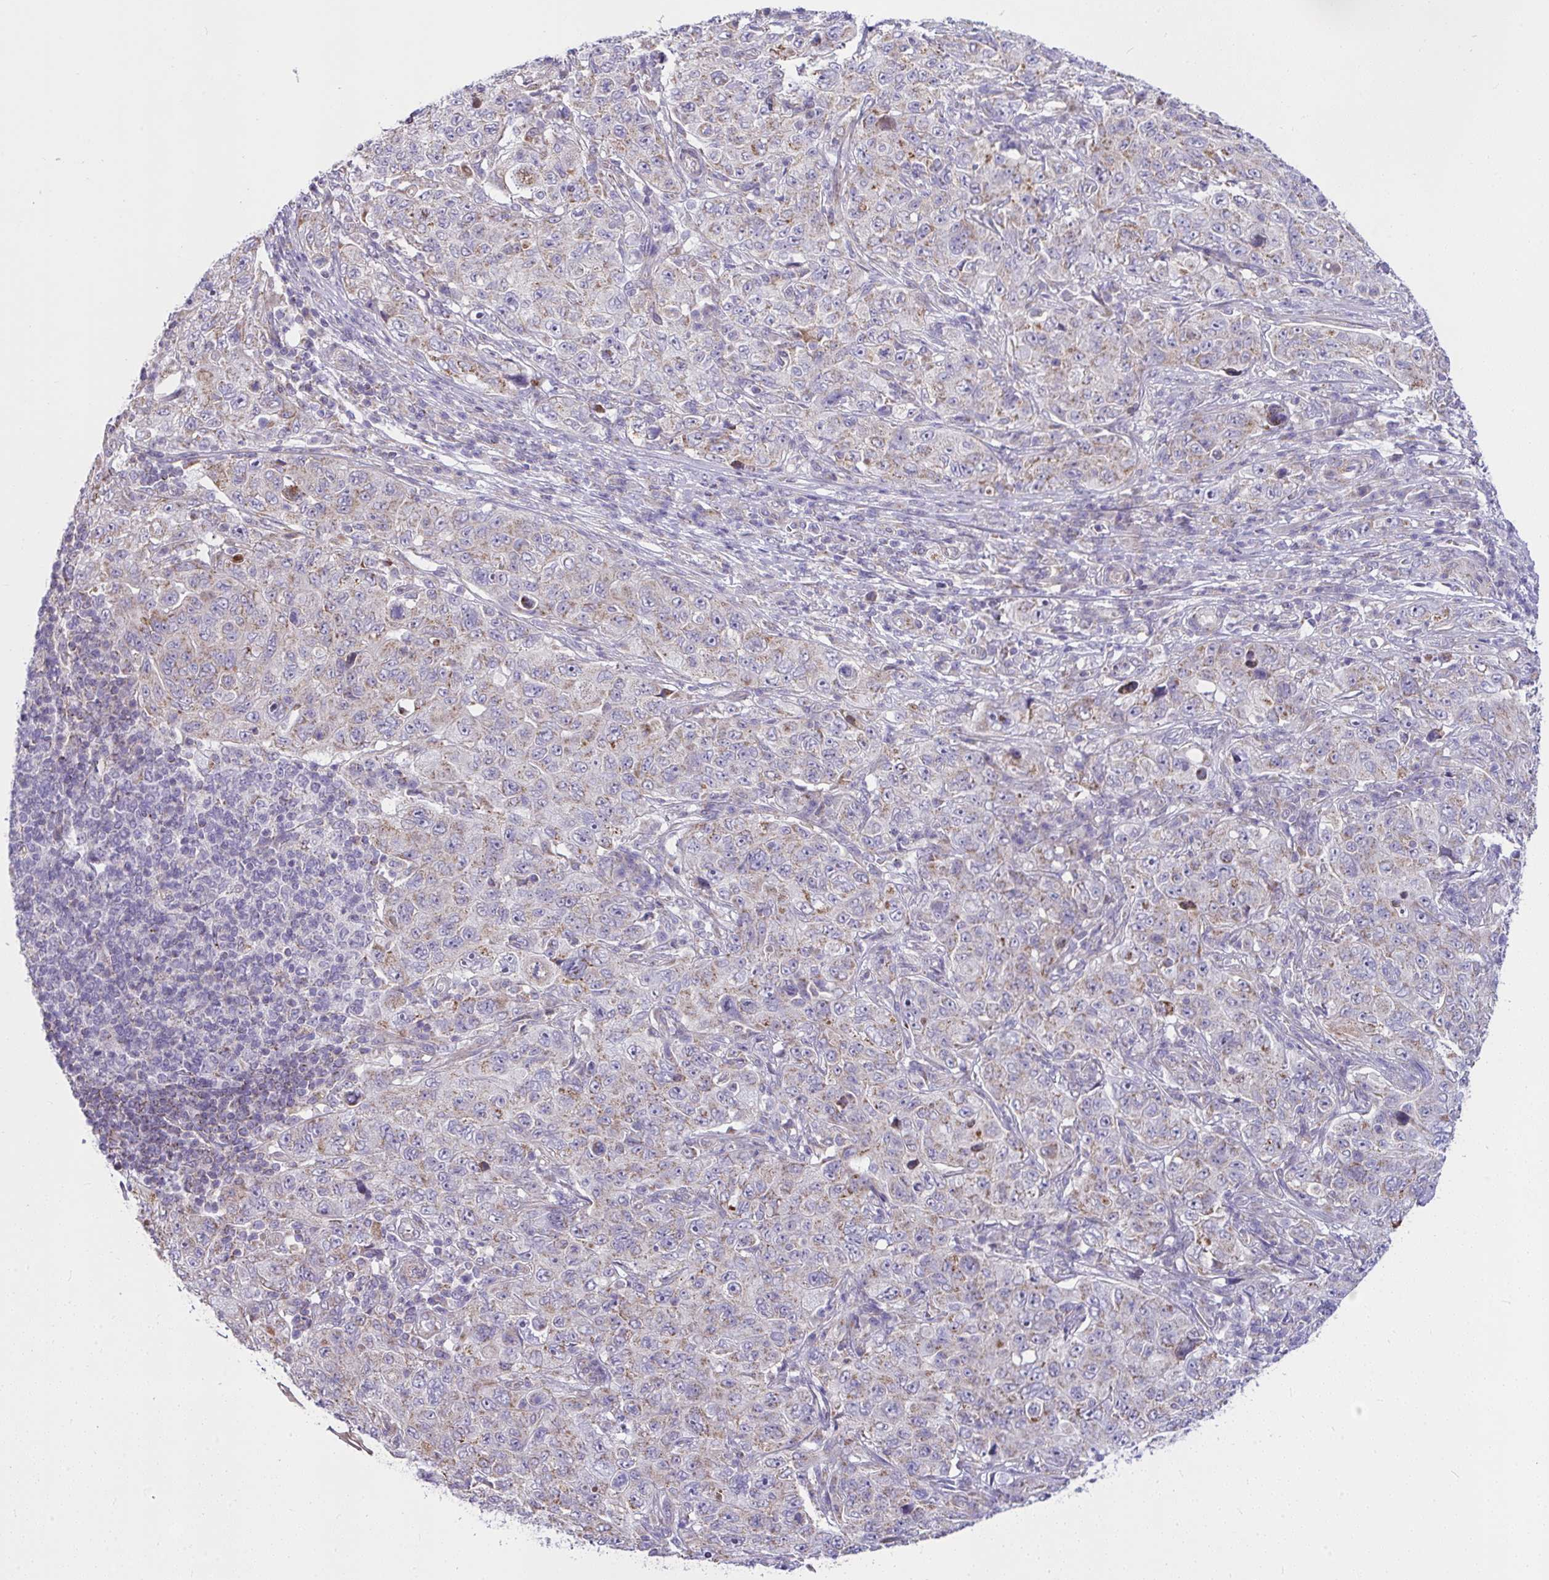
{"staining": {"intensity": "weak", "quantity": "25%-75%", "location": "cytoplasmic/membranous"}, "tissue": "pancreatic cancer", "cell_type": "Tumor cells", "image_type": "cancer", "snomed": [{"axis": "morphology", "description": "Adenocarcinoma, NOS"}, {"axis": "topography", "description": "Pancreas"}], "caption": "IHC of human pancreatic cancer (adenocarcinoma) shows low levels of weak cytoplasmic/membranous expression in approximately 25%-75% of tumor cells.", "gene": "CEP63", "patient": {"sex": "male", "age": 68}}